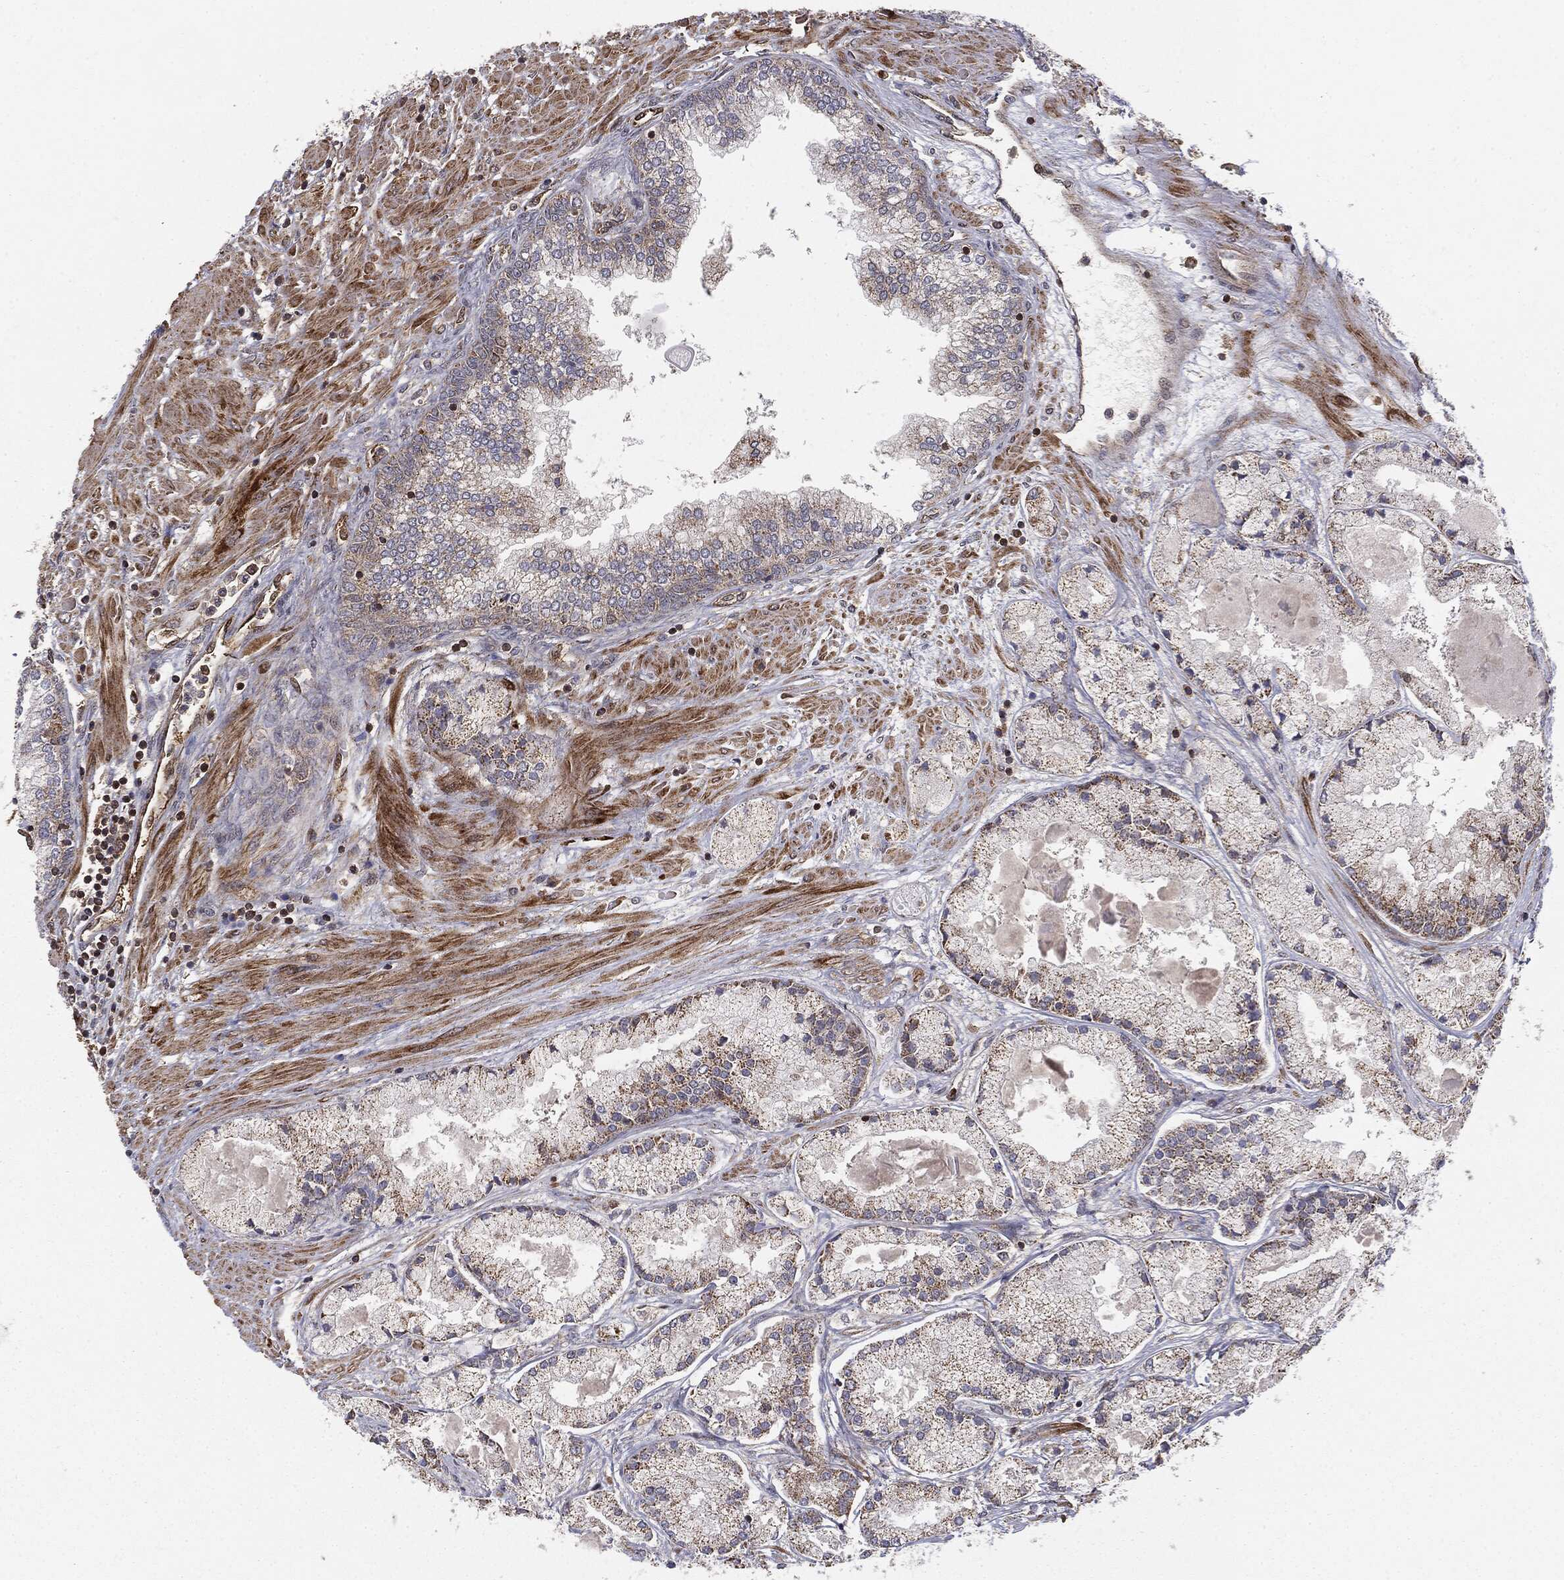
{"staining": {"intensity": "weak", "quantity": "<25%", "location": "cytoplasmic/membranous"}, "tissue": "prostate cancer", "cell_type": "Tumor cells", "image_type": "cancer", "snomed": [{"axis": "morphology", "description": "Adenocarcinoma, High grade"}, {"axis": "topography", "description": "Prostate"}], "caption": "Prostate cancer was stained to show a protein in brown. There is no significant positivity in tumor cells.", "gene": "MTOR", "patient": {"sex": "male", "age": 67}}